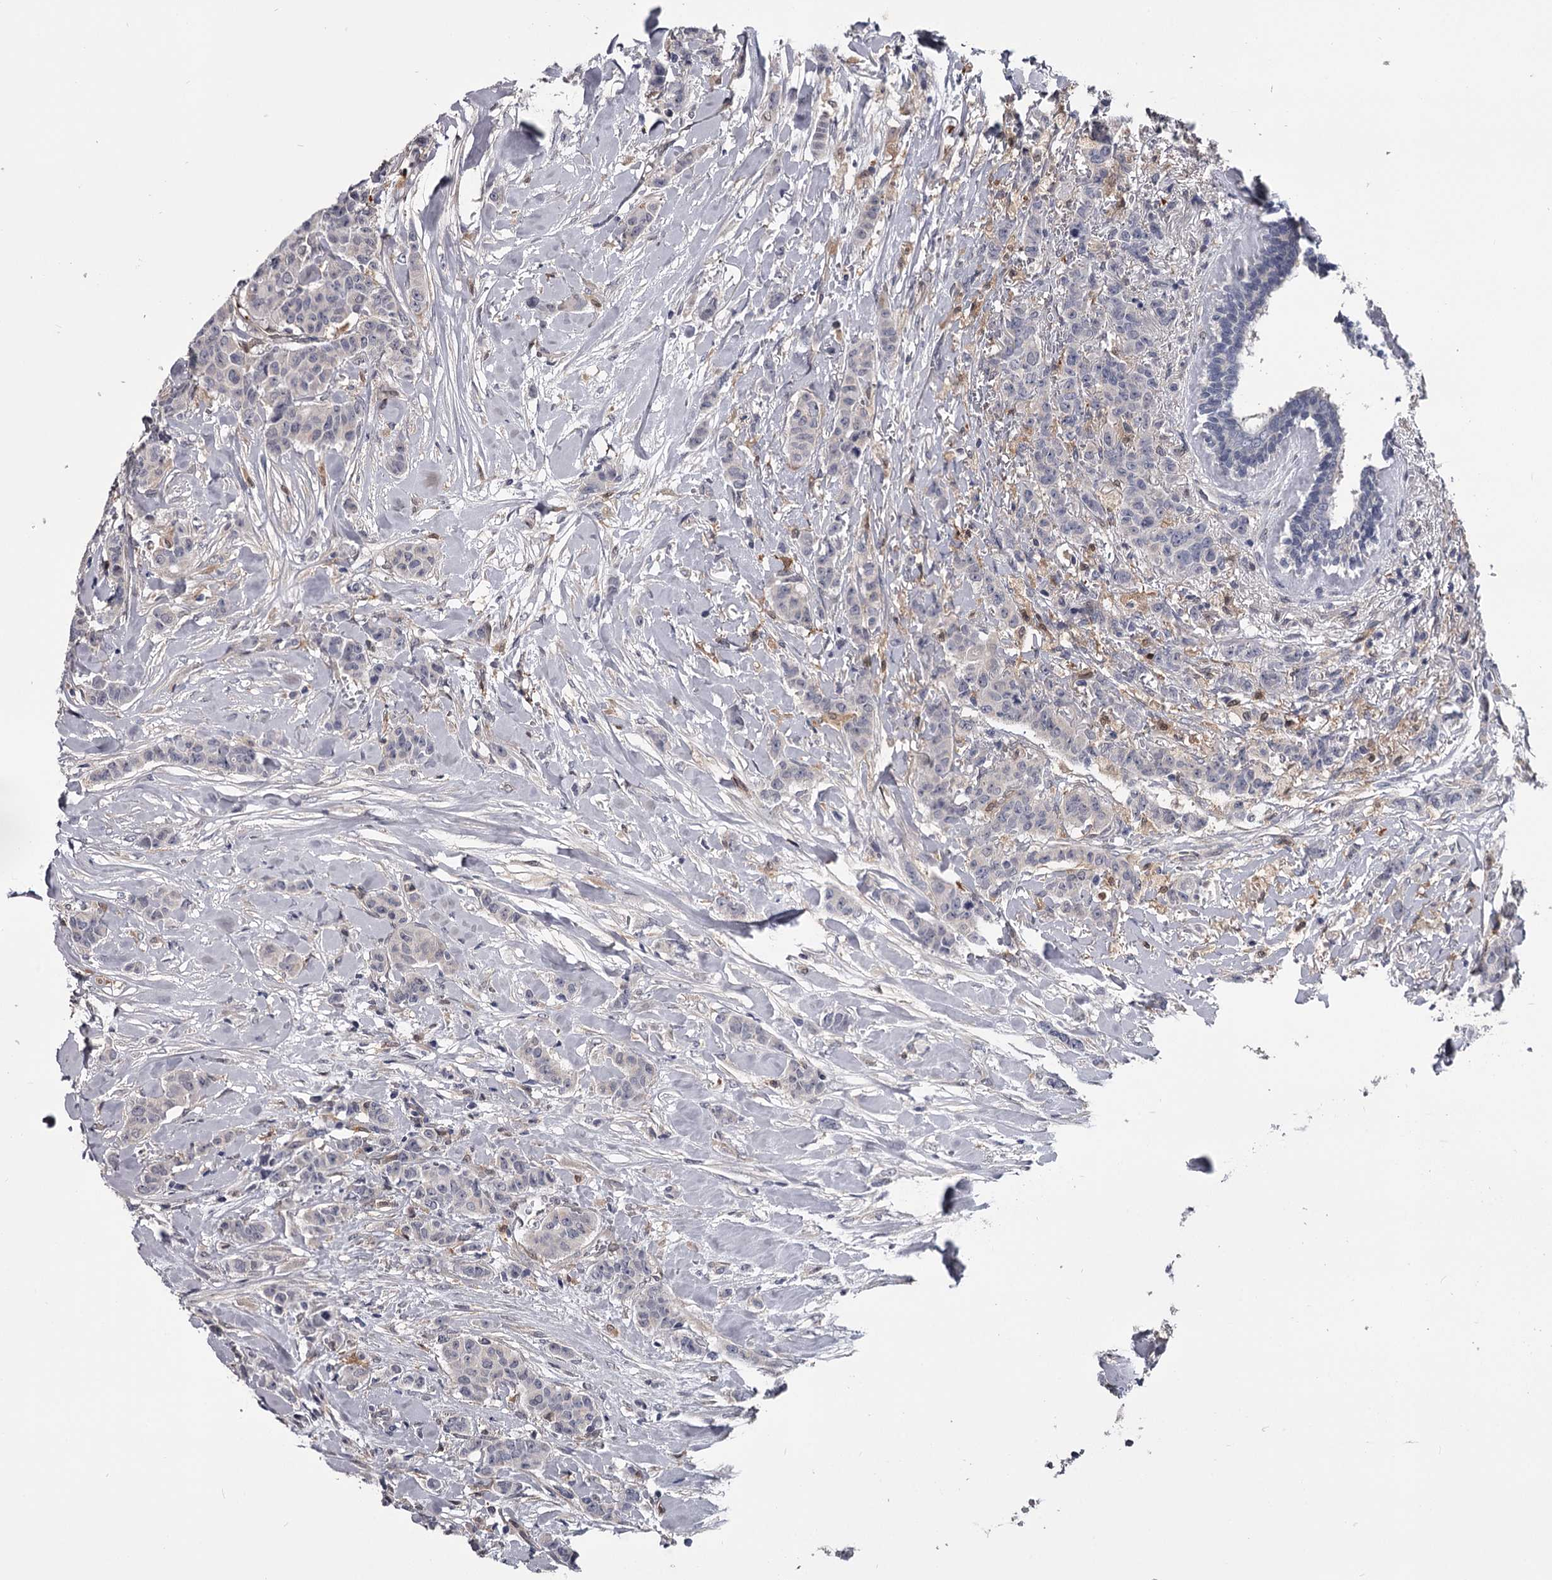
{"staining": {"intensity": "negative", "quantity": "none", "location": "none"}, "tissue": "breast cancer", "cell_type": "Tumor cells", "image_type": "cancer", "snomed": [{"axis": "morphology", "description": "Duct carcinoma"}, {"axis": "topography", "description": "Breast"}], "caption": "This histopathology image is of breast cancer (intraductal carcinoma) stained with immunohistochemistry (IHC) to label a protein in brown with the nuclei are counter-stained blue. There is no staining in tumor cells.", "gene": "GSTO1", "patient": {"sex": "female", "age": 40}}